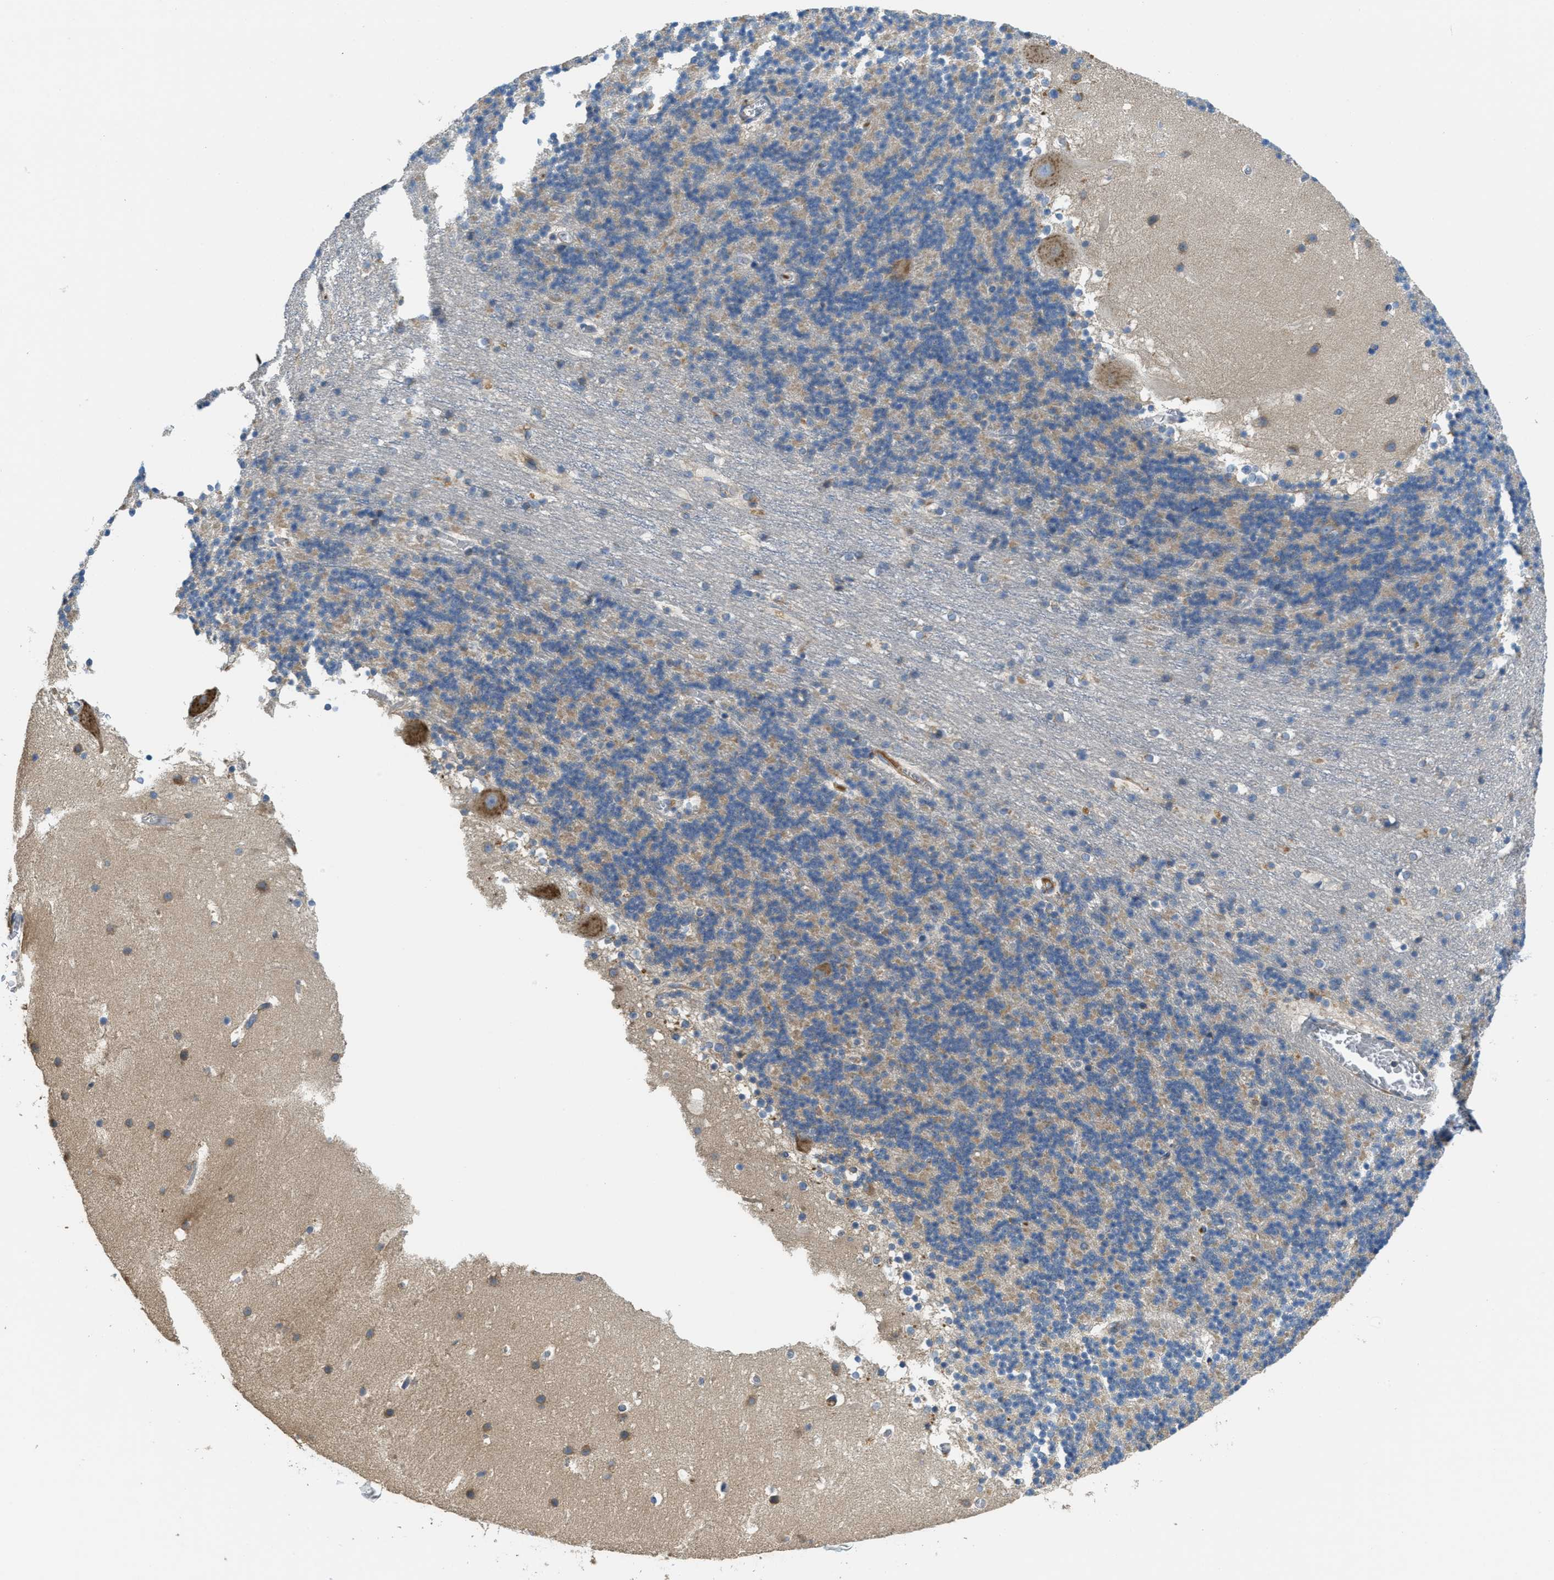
{"staining": {"intensity": "weak", "quantity": "<25%", "location": "cytoplasmic/membranous"}, "tissue": "cerebellum", "cell_type": "Cells in granular layer", "image_type": "normal", "snomed": [{"axis": "morphology", "description": "Normal tissue, NOS"}, {"axis": "topography", "description": "Cerebellum"}], "caption": "Cerebellum was stained to show a protein in brown. There is no significant staining in cells in granular layer. The staining was performed using DAB (3,3'-diaminobenzidine) to visualize the protein expression in brown, while the nuclei were stained in blue with hematoxylin (Magnification: 20x).", "gene": "SSR1", "patient": {"sex": "male", "age": 45}}